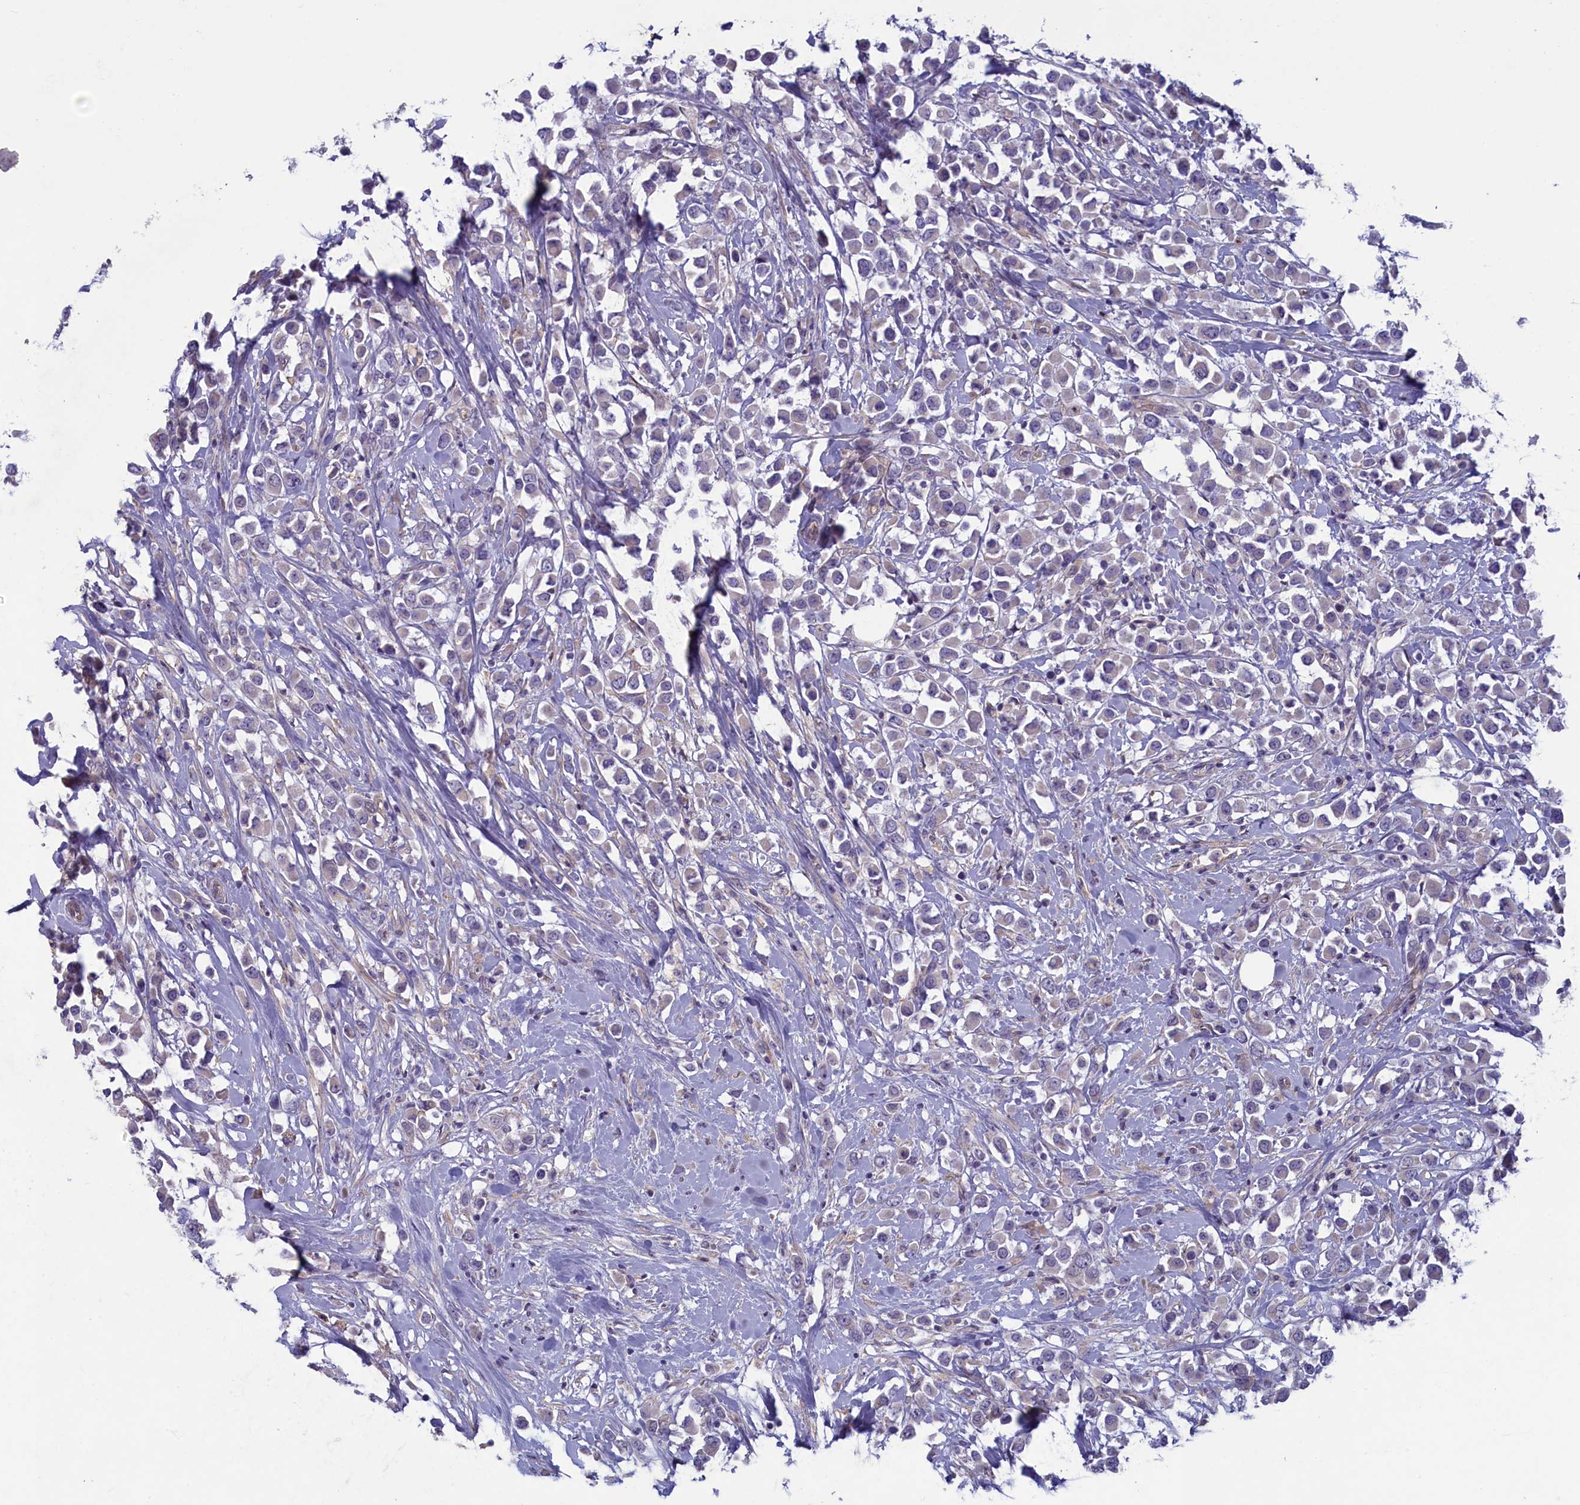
{"staining": {"intensity": "negative", "quantity": "none", "location": "none"}, "tissue": "breast cancer", "cell_type": "Tumor cells", "image_type": "cancer", "snomed": [{"axis": "morphology", "description": "Duct carcinoma"}, {"axis": "topography", "description": "Breast"}], "caption": "Tumor cells show no significant positivity in invasive ductal carcinoma (breast). (Brightfield microscopy of DAB (3,3'-diaminobenzidine) IHC at high magnification).", "gene": "PLEKHG6", "patient": {"sex": "female", "age": 61}}